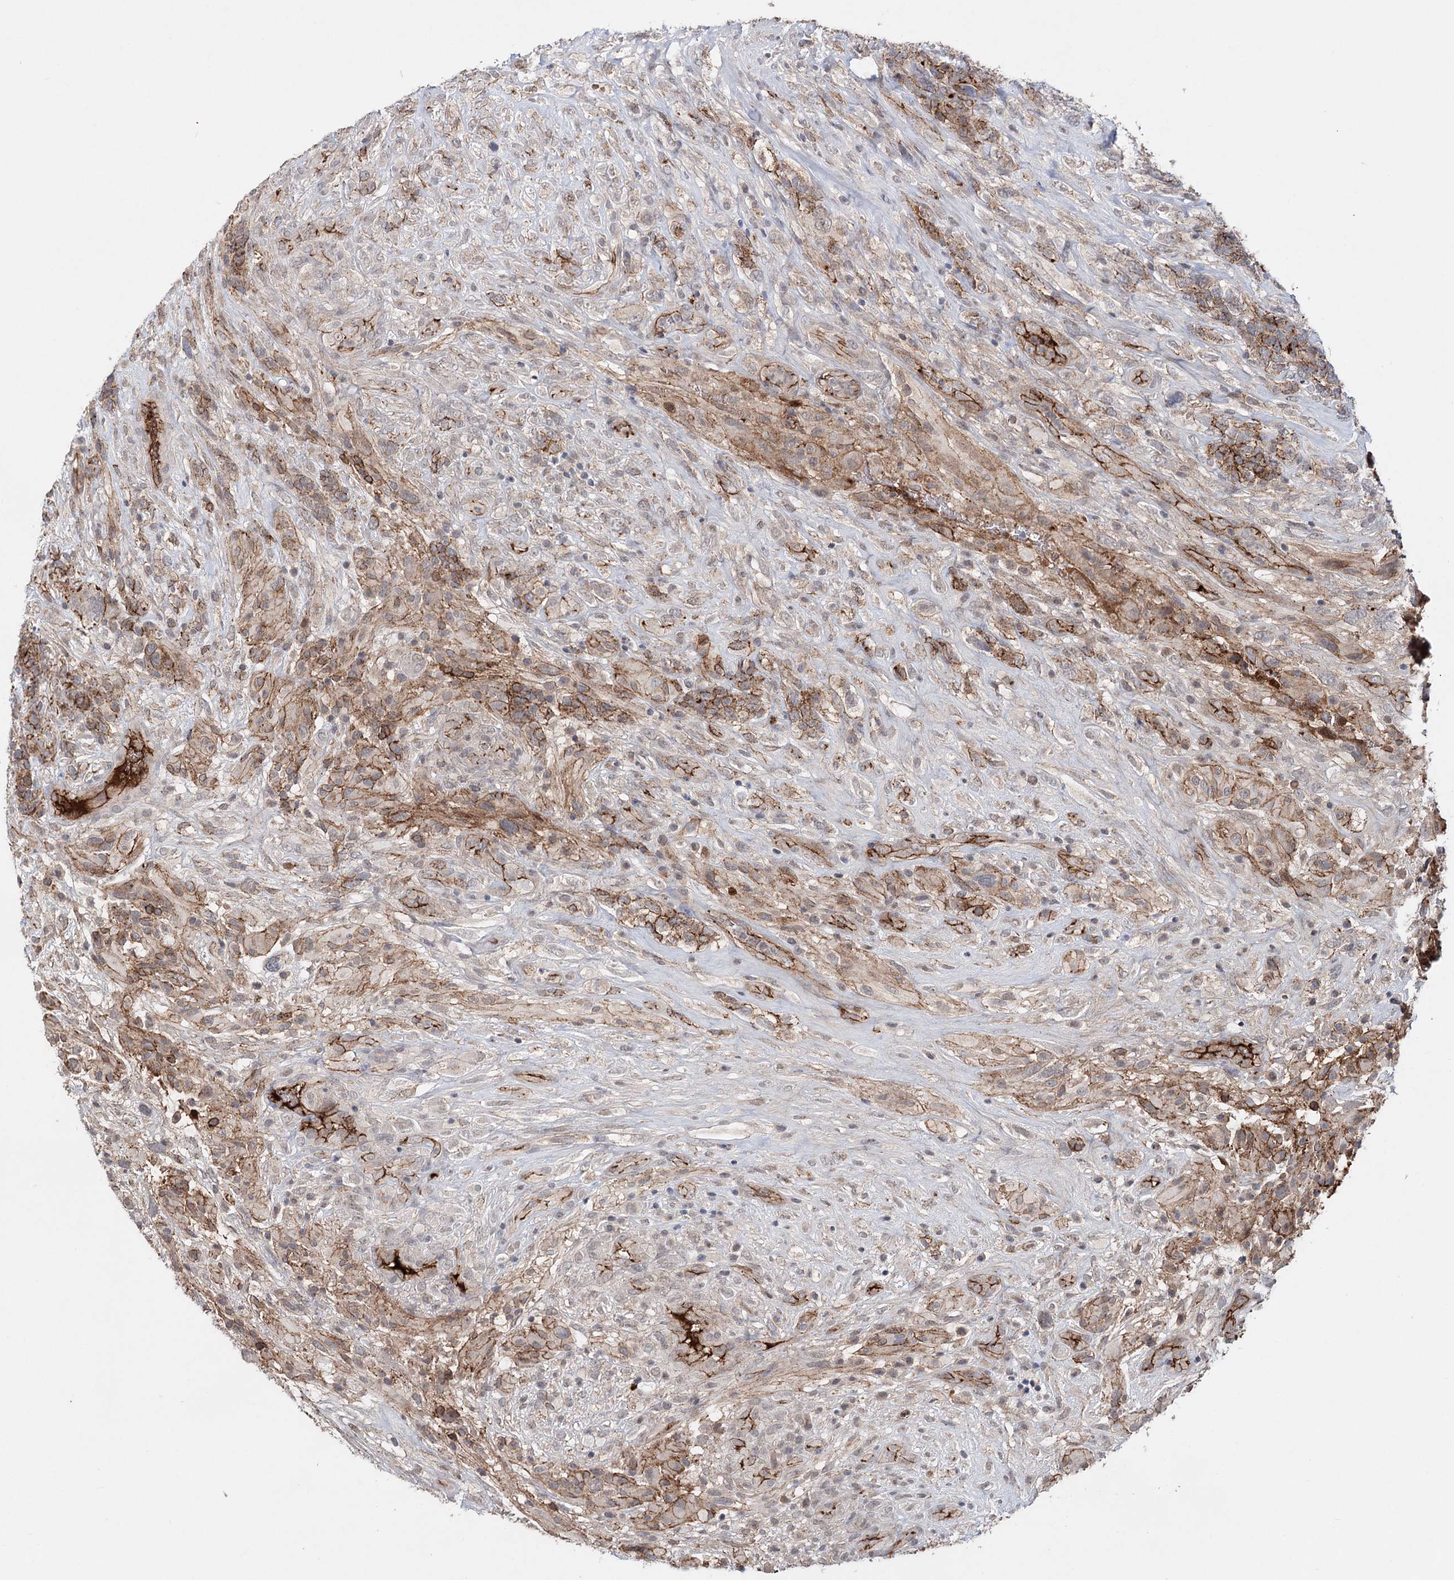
{"staining": {"intensity": "moderate", "quantity": "<25%", "location": "cytoplasmic/membranous"}, "tissue": "glioma", "cell_type": "Tumor cells", "image_type": "cancer", "snomed": [{"axis": "morphology", "description": "Glioma, malignant, High grade"}, {"axis": "topography", "description": "Brain"}], "caption": "Human glioma stained with a protein marker exhibits moderate staining in tumor cells.", "gene": "PKP4", "patient": {"sex": "male", "age": 61}}